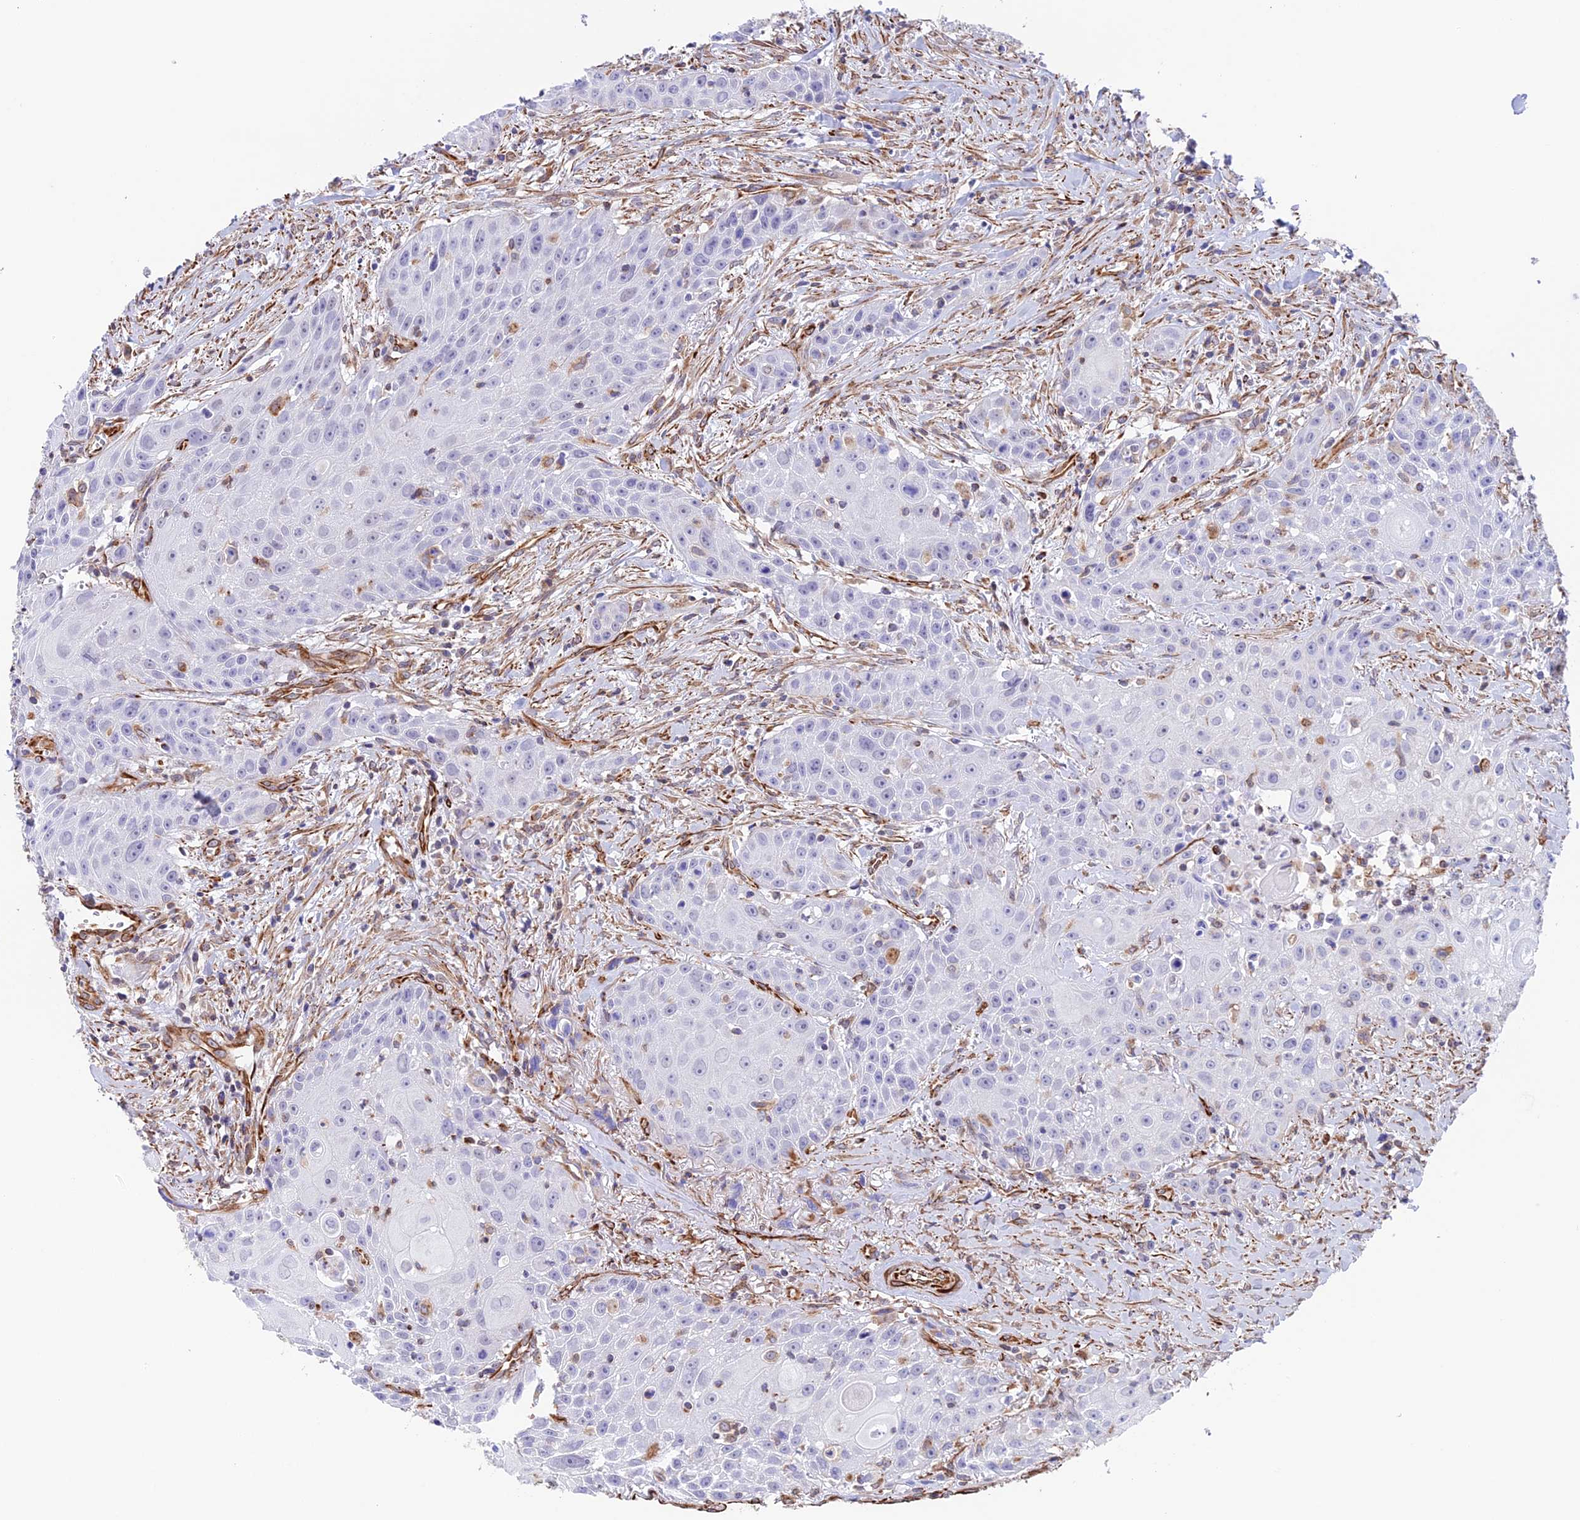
{"staining": {"intensity": "negative", "quantity": "none", "location": "none"}, "tissue": "head and neck cancer", "cell_type": "Tumor cells", "image_type": "cancer", "snomed": [{"axis": "morphology", "description": "Squamous cell carcinoma, NOS"}, {"axis": "topography", "description": "Oral tissue"}, {"axis": "topography", "description": "Head-Neck"}], "caption": "This is a histopathology image of immunohistochemistry (IHC) staining of head and neck cancer, which shows no positivity in tumor cells.", "gene": "ZNF652", "patient": {"sex": "female", "age": 82}}